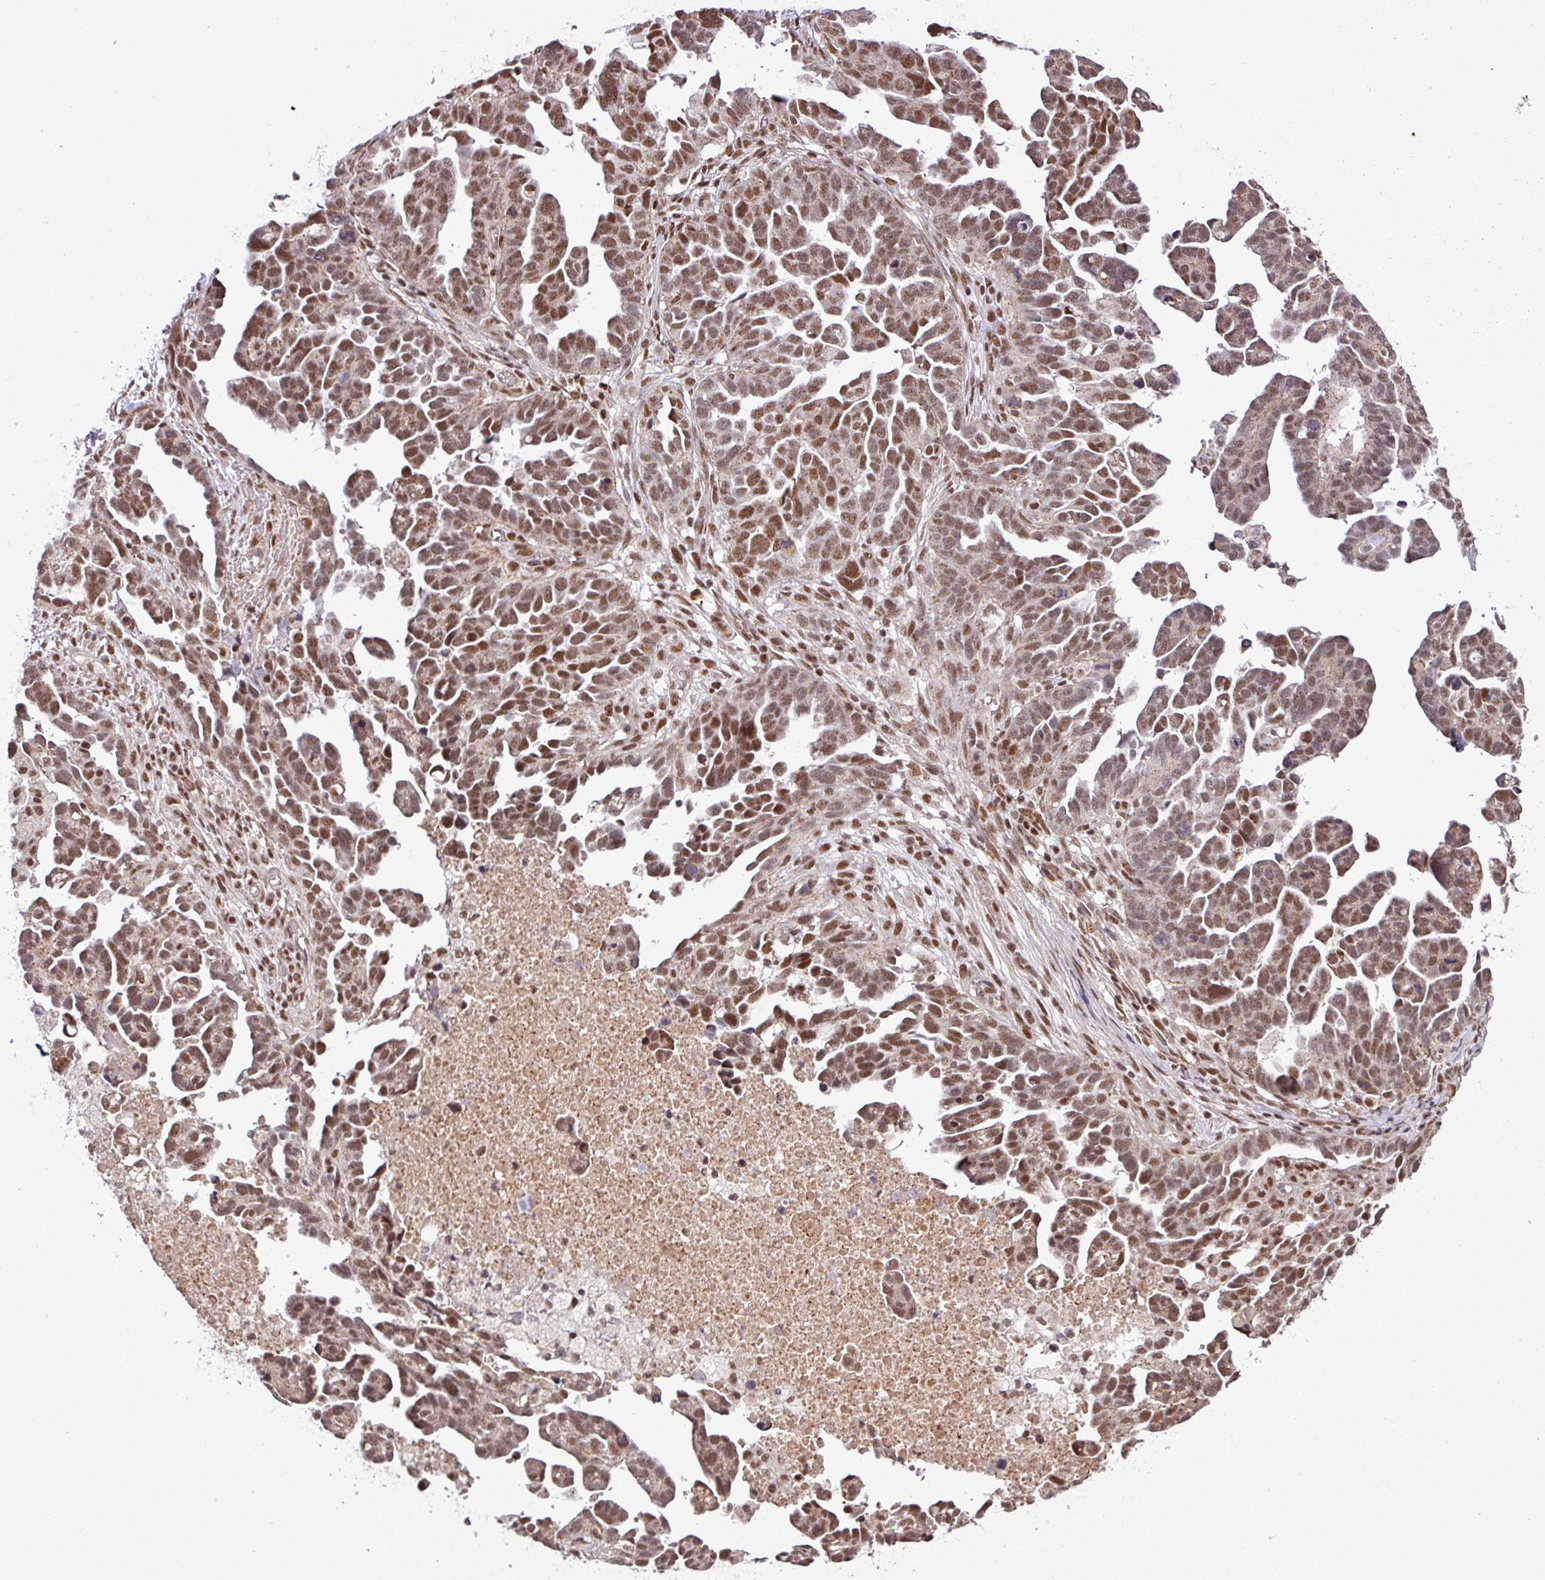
{"staining": {"intensity": "moderate", "quantity": ">75%", "location": "nuclear"}, "tissue": "ovarian cancer", "cell_type": "Tumor cells", "image_type": "cancer", "snomed": [{"axis": "morphology", "description": "Cystadenocarcinoma, serous, NOS"}, {"axis": "topography", "description": "Ovary"}], "caption": "Tumor cells display moderate nuclear positivity in about >75% of cells in serous cystadenocarcinoma (ovarian). The staining is performed using DAB (3,3'-diaminobenzidine) brown chromogen to label protein expression. The nuclei are counter-stained blue using hematoxylin.", "gene": "PHF23", "patient": {"sex": "female", "age": 54}}